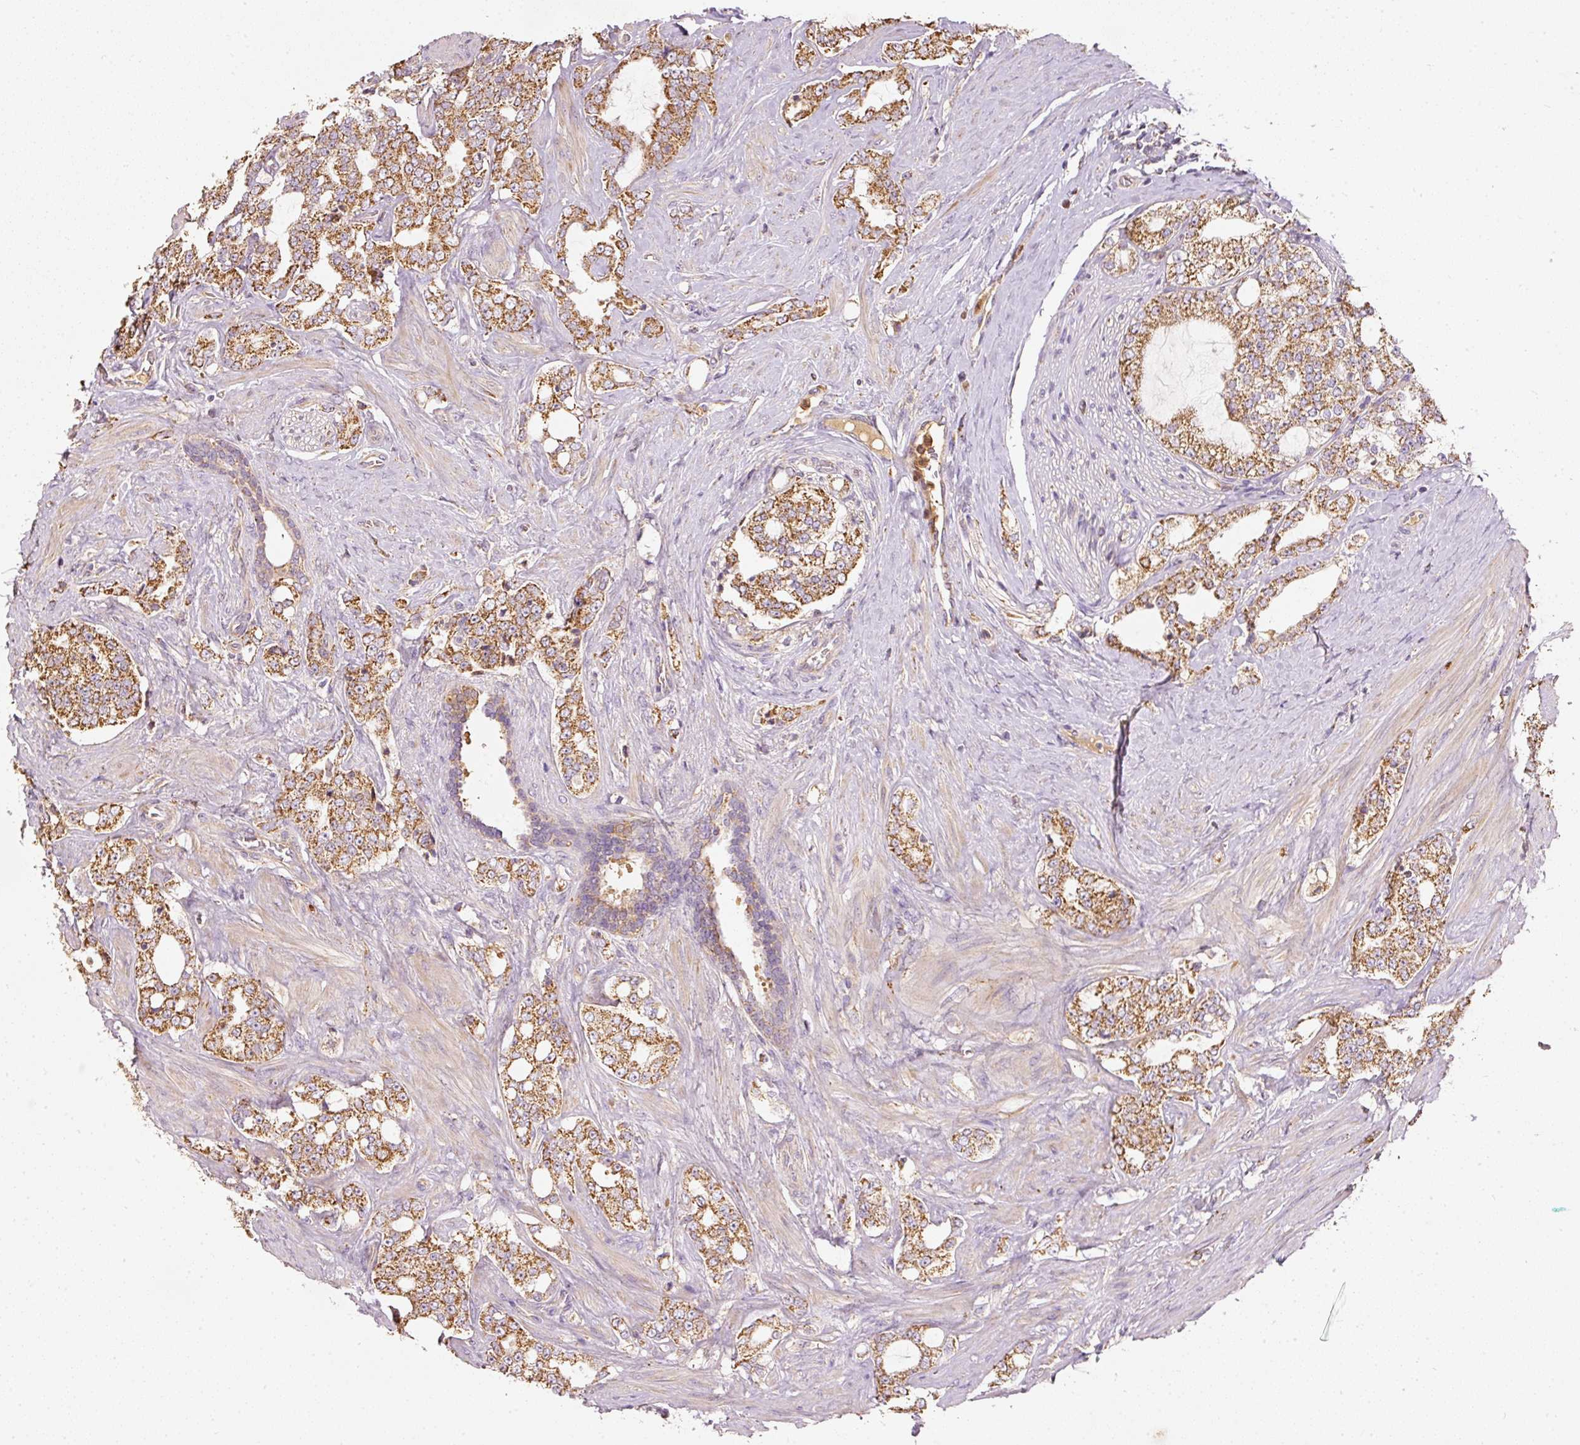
{"staining": {"intensity": "moderate", "quantity": ">75%", "location": "cytoplasmic/membranous"}, "tissue": "prostate cancer", "cell_type": "Tumor cells", "image_type": "cancer", "snomed": [{"axis": "morphology", "description": "Adenocarcinoma, High grade"}, {"axis": "topography", "description": "Prostate"}], "caption": "Tumor cells show medium levels of moderate cytoplasmic/membranous staining in about >75% of cells in prostate high-grade adenocarcinoma. The staining is performed using DAB brown chromogen to label protein expression. The nuclei are counter-stained blue using hematoxylin.", "gene": "PSENEN", "patient": {"sex": "male", "age": 64}}